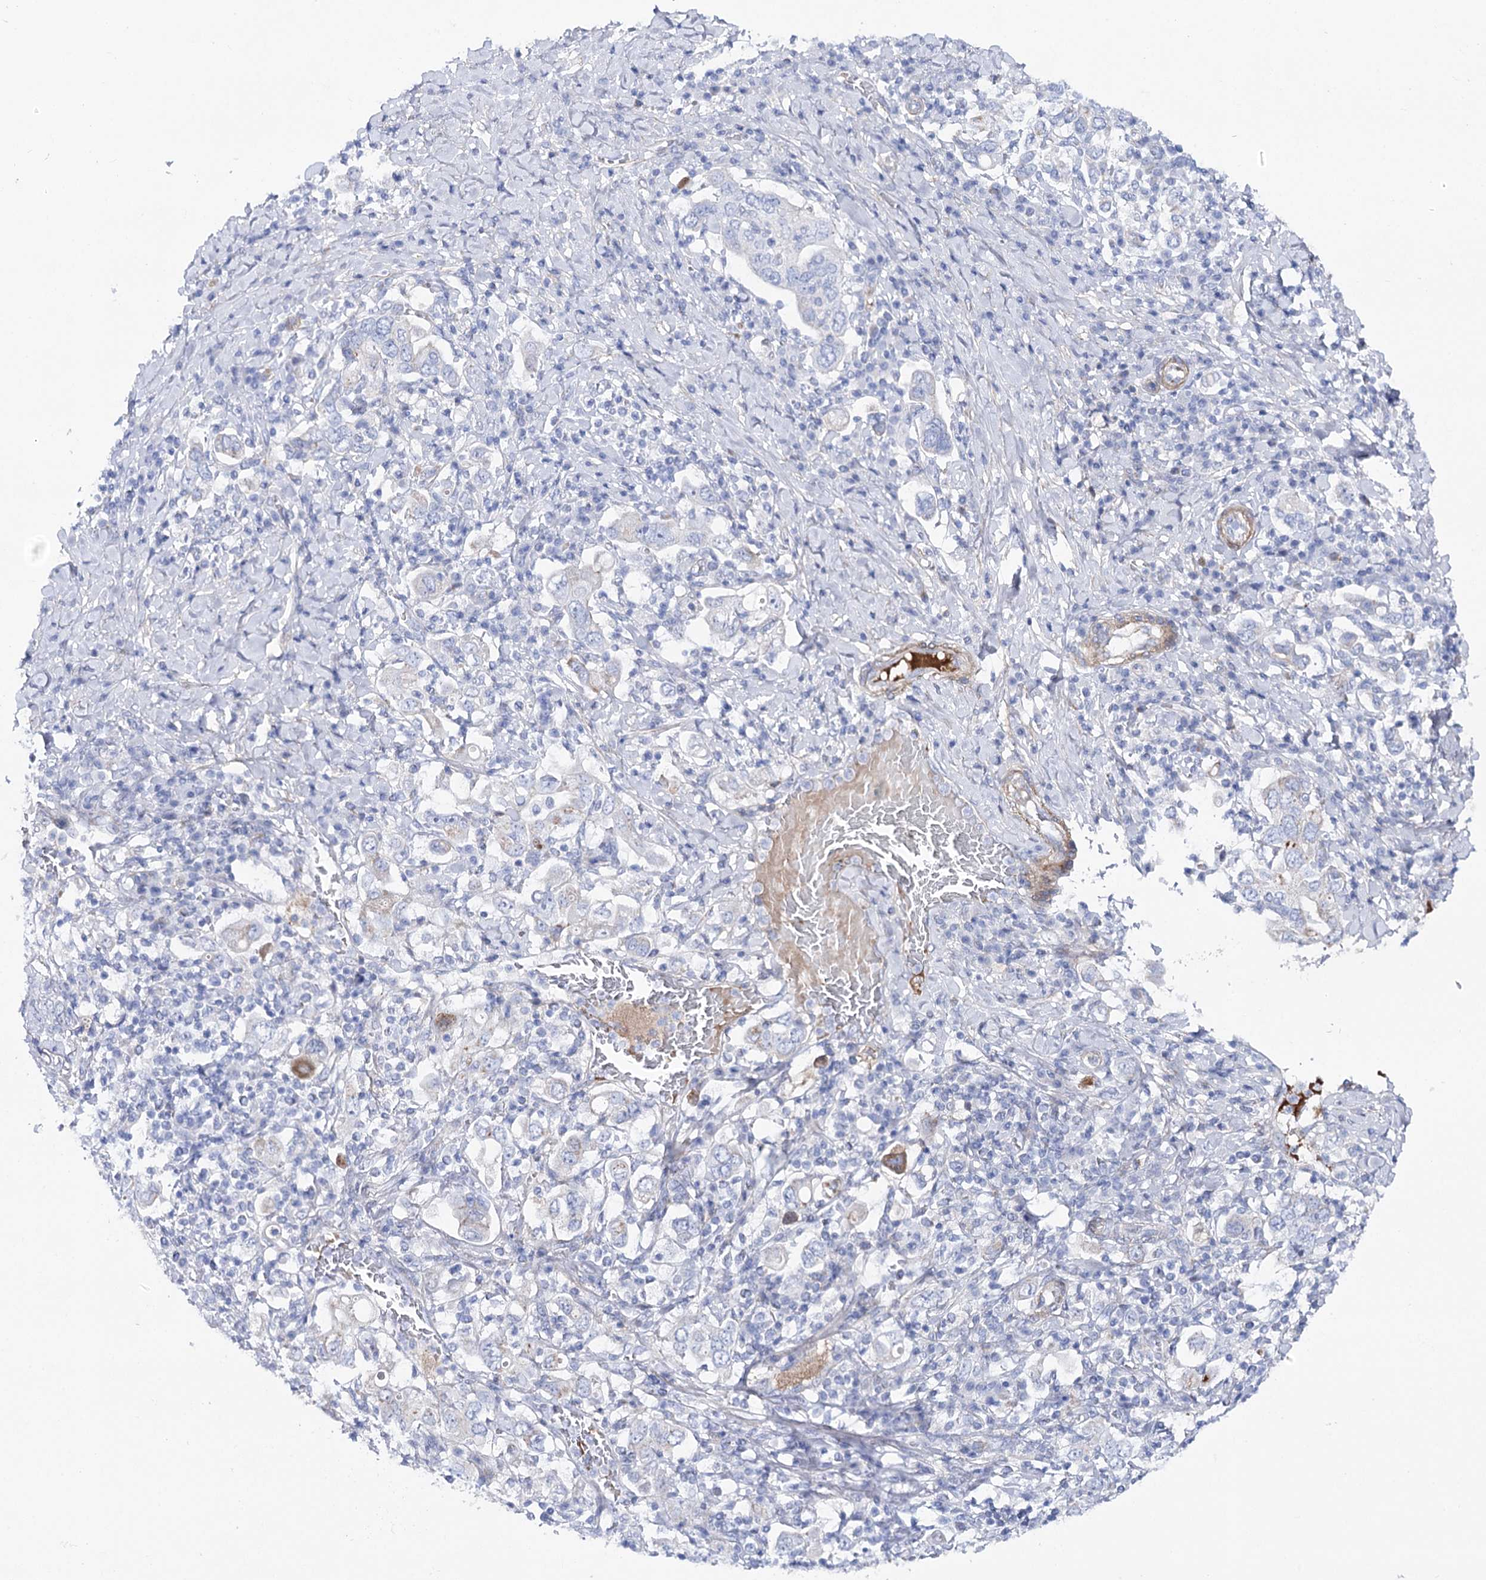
{"staining": {"intensity": "negative", "quantity": "none", "location": "none"}, "tissue": "stomach cancer", "cell_type": "Tumor cells", "image_type": "cancer", "snomed": [{"axis": "morphology", "description": "Adenocarcinoma, NOS"}, {"axis": "topography", "description": "Stomach, upper"}], "caption": "Human adenocarcinoma (stomach) stained for a protein using IHC shows no positivity in tumor cells.", "gene": "ANKRD23", "patient": {"sex": "male", "age": 62}}